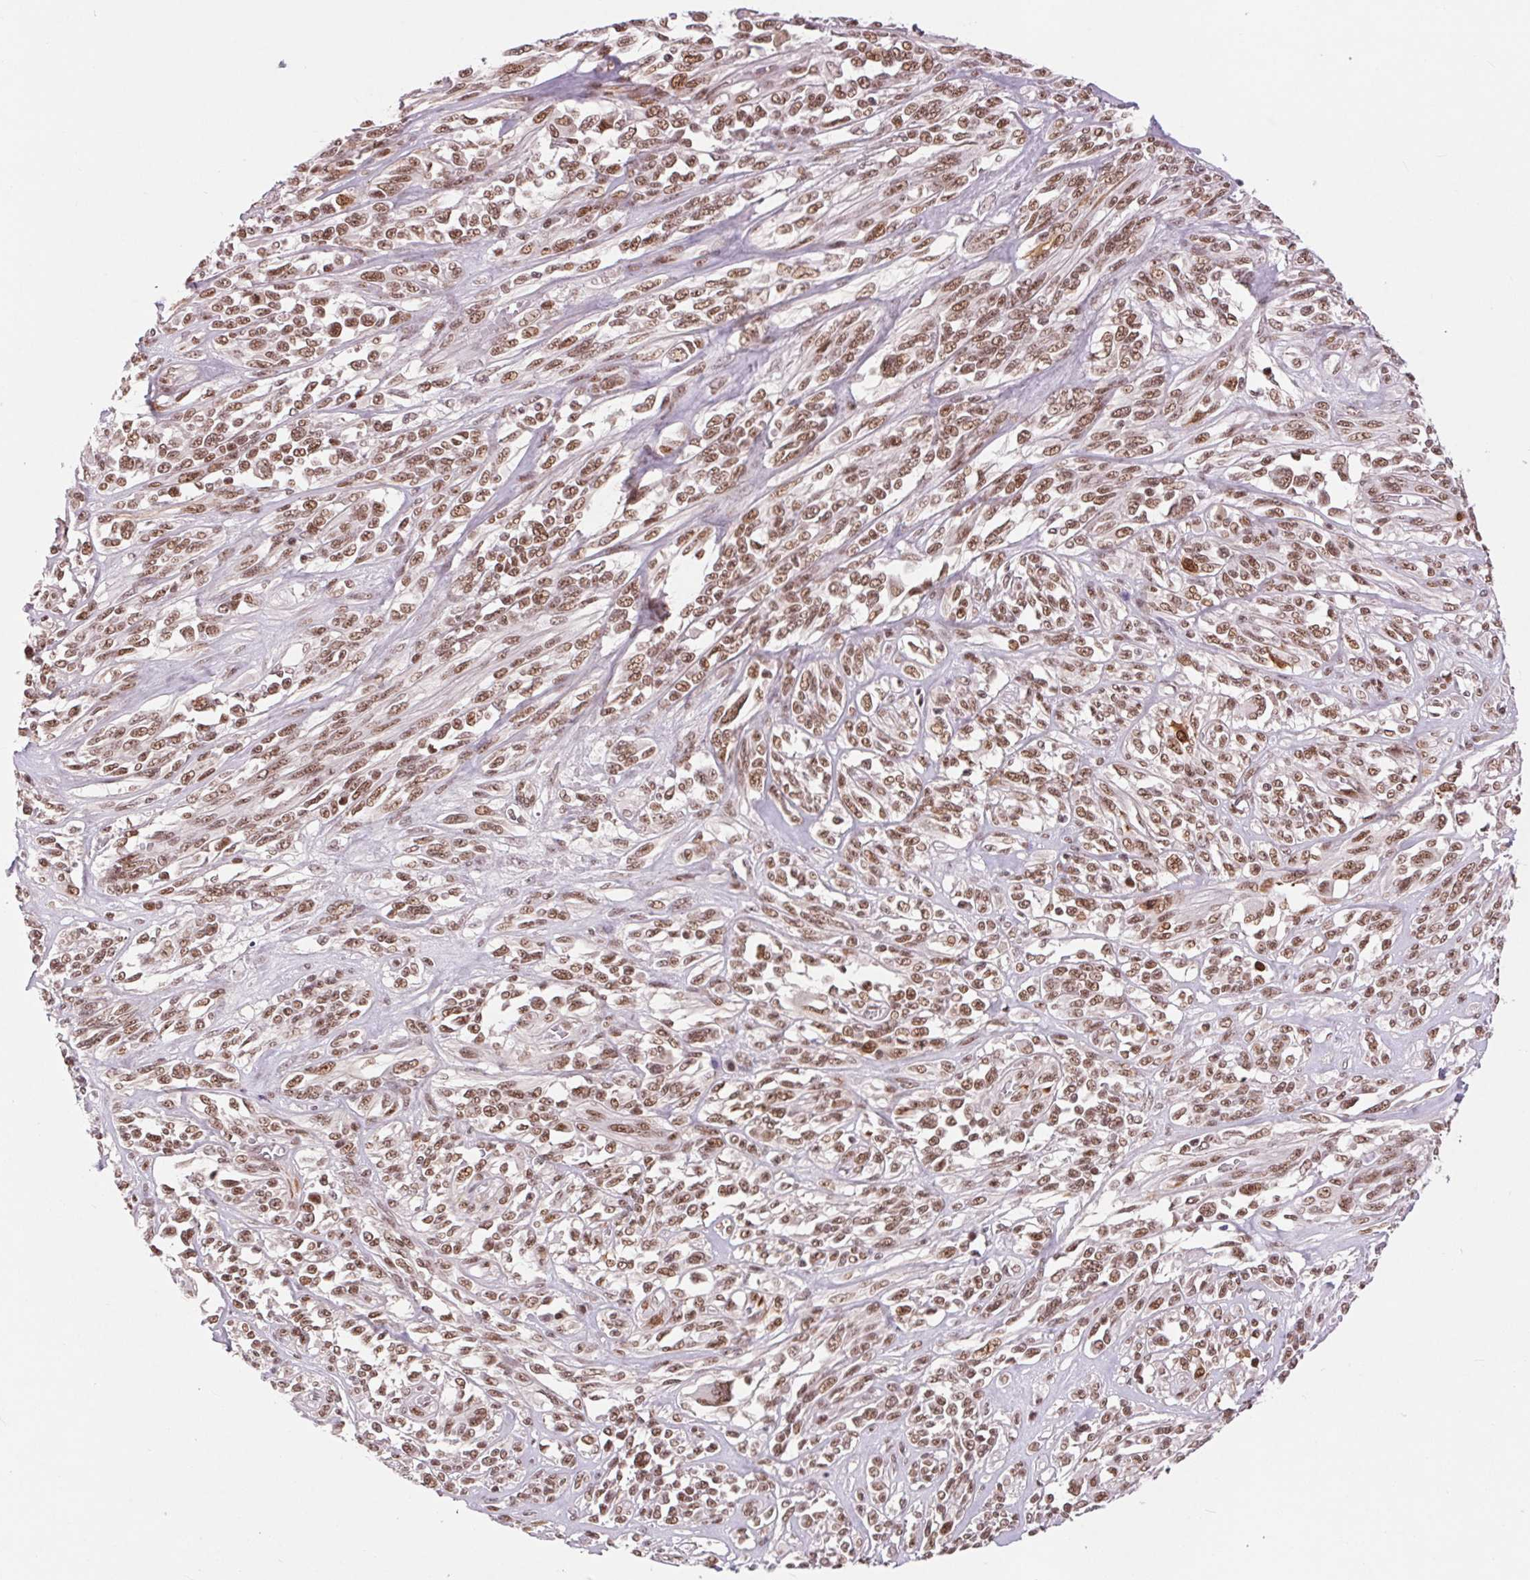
{"staining": {"intensity": "moderate", "quantity": ">75%", "location": "nuclear"}, "tissue": "melanoma", "cell_type": "Tumor cells", "image_type": "cancer", "snomed": [{"axis": "morphology", "description": "Malignant melanoma, NOS"}, {"axis": "topography", "description": "Skin"}], "caption": "Immunohistochemistry histopathology image of neoplastic tissue: human malignant melanoma stained using IHC exhibits medium levels of moderate protein expression localized specifically in the nuclear of tumor cells, appearing as a nuclear brown color.", "gene": "CD2BP2", "patient": {"sex": "female", "age": 91}}